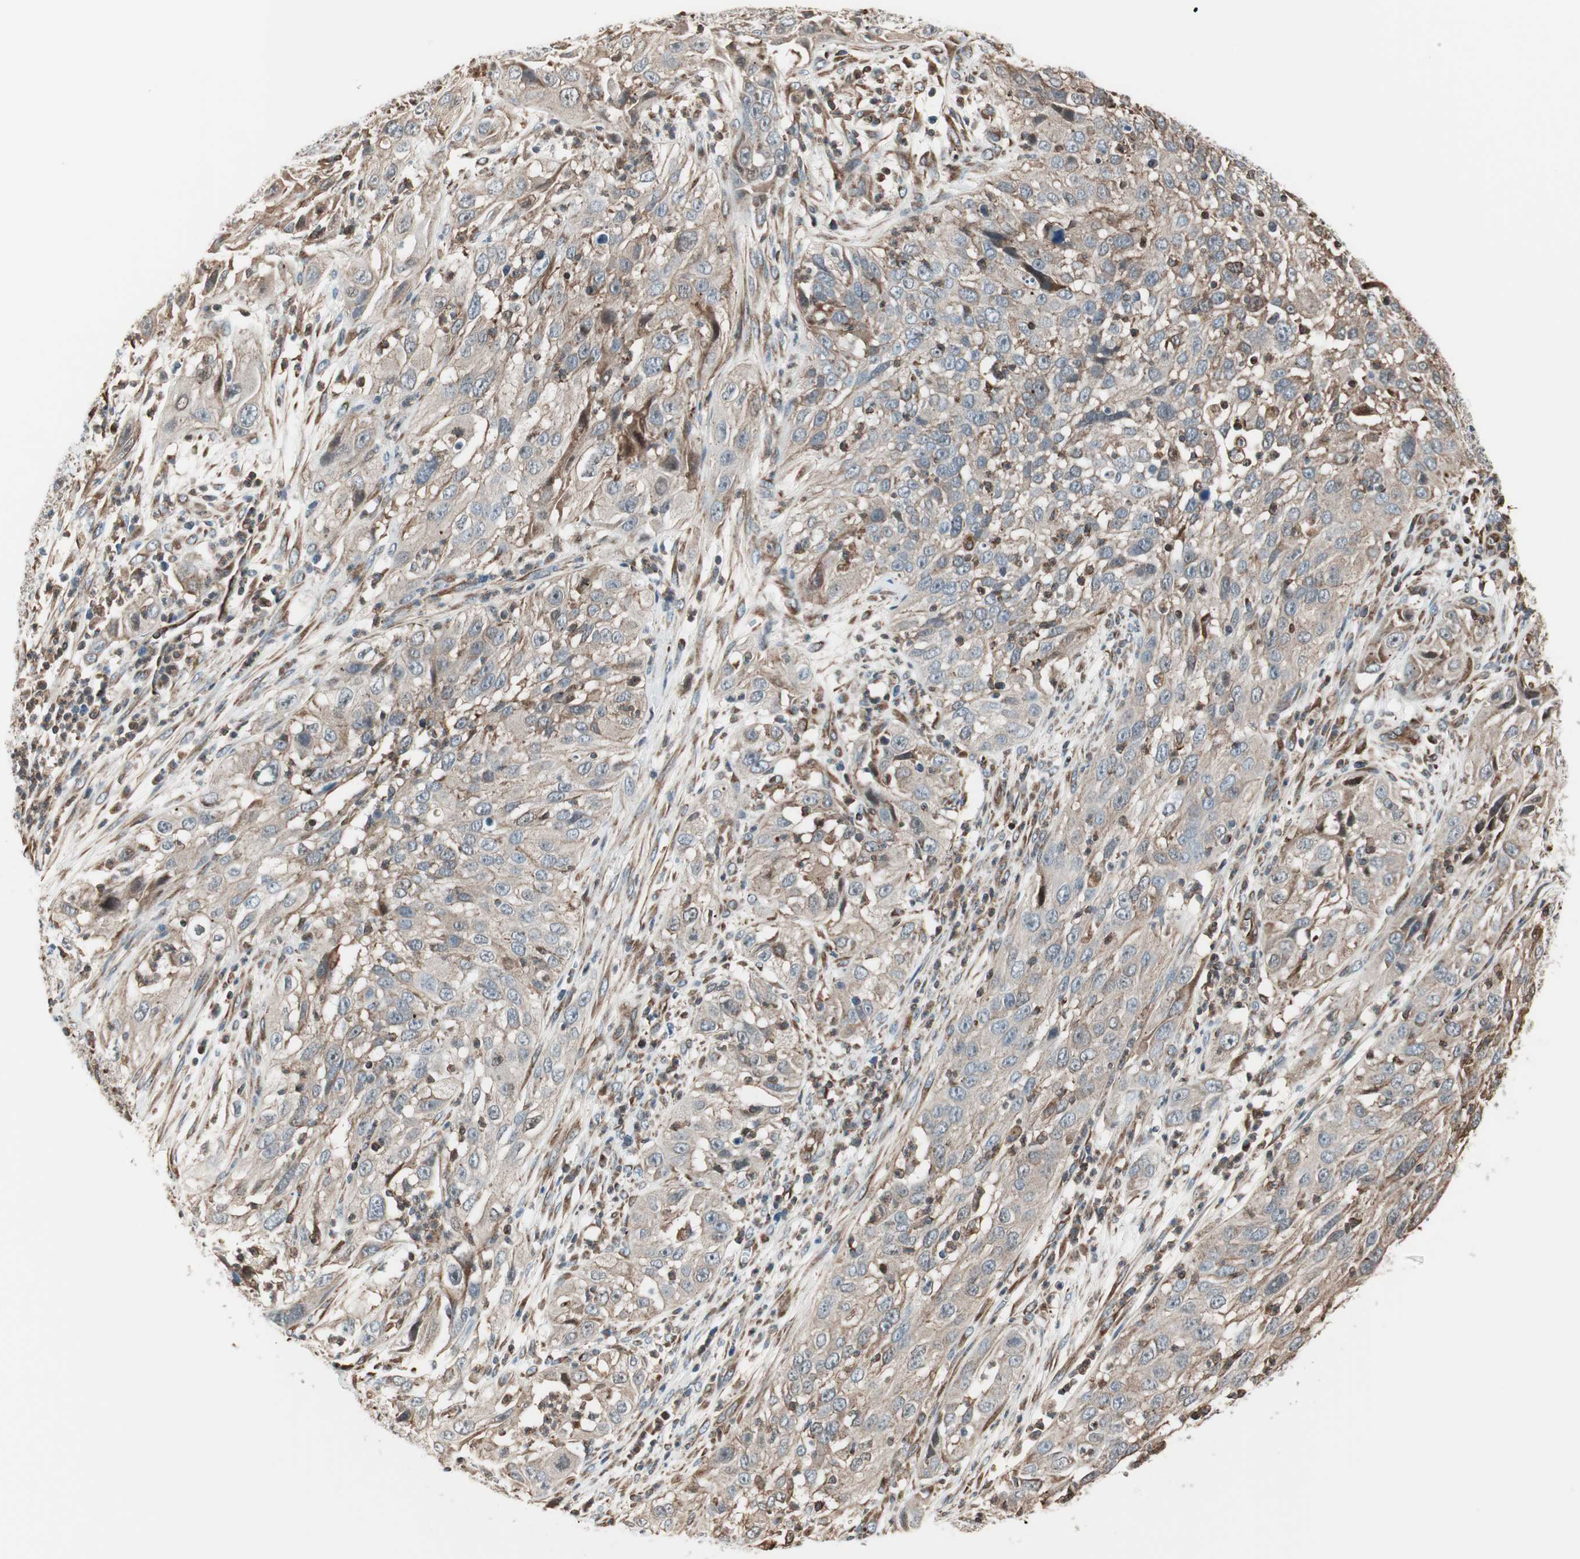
{"staining": {"intensity": "weak", "quantity": ">75%", "location": "cytoplasmic/membranous"}, "tissue": "cervical cancer", "cell_type": "Tumor cells", "image_type": "cancer", "snomed": [{"axis": "morphology", "description": "Squamous cell carcinoma, NOS"}, {"axis": "topography", "description": "Cervix"}], "caption": "Immunohistochemical staining of cervical squamous cell carcinoma exhibits low levels of weak cytoplasmic/membranous protein staining in about >75% of tumor cells.", "gene": "MAD2L2", "patient": {"sex": "female", "age": 32}}